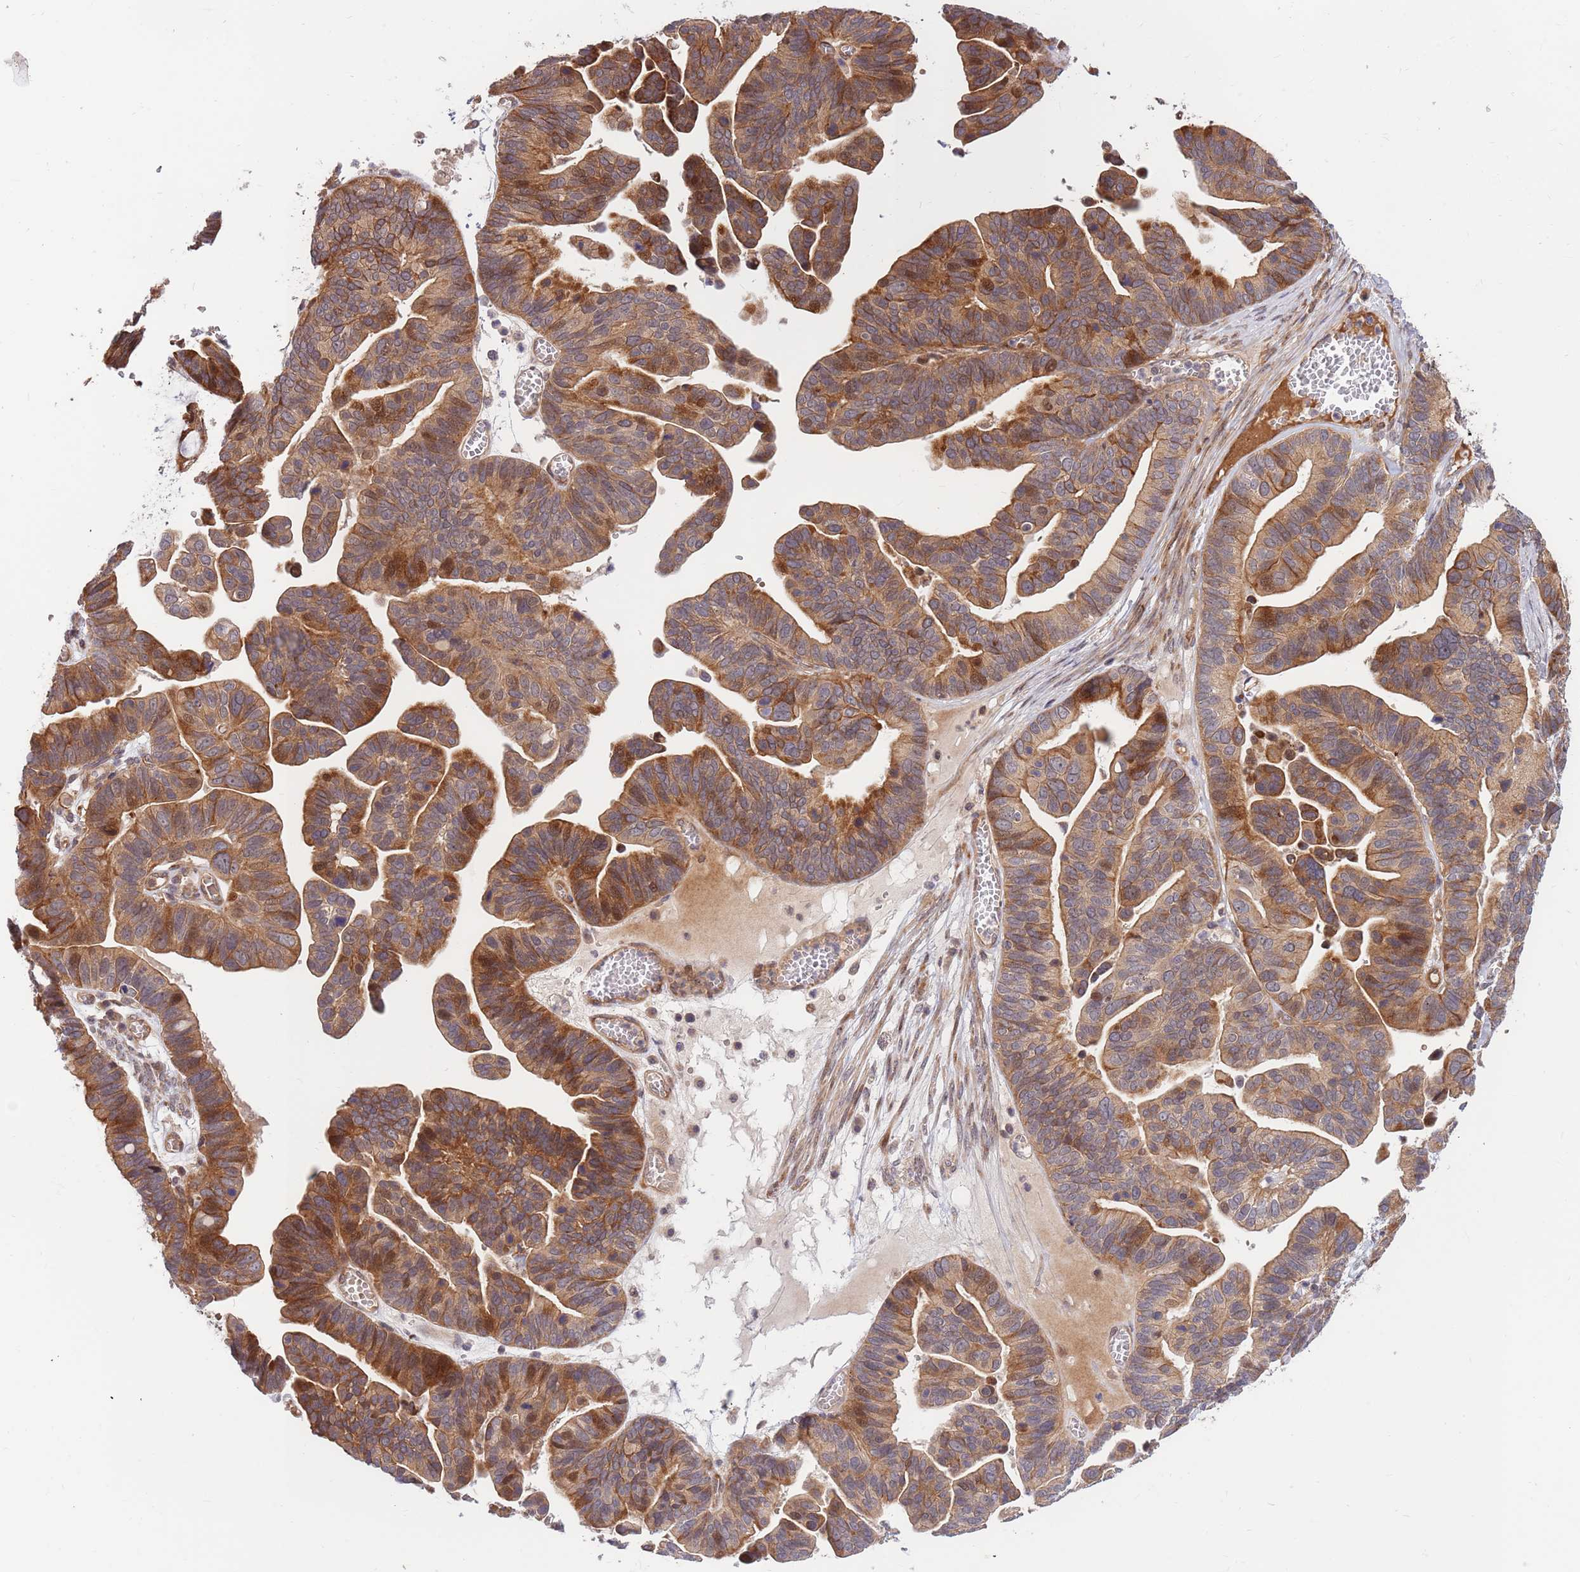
{"staining": {"intensity": "moderate", "quantity": ">75%", "location": "cytoplasmic/membranous"}, "tissue": "ovarian cancer", "cell_type": "Tumor cells", "image_type": "cancer", "snomed": [{"axis": "morphology", "description": "Cystadenocarcinoma, serous, NOS"}, {"axis": "topography", "description": "Ovary"}], "caption": "This is an image of IHC staining of ovarian serous cystadenocarcinoma, which shows moderate positivity in the cytoplasmic/membranous of tumor cells.", "gene": "HAUS3", "patient": {"sex": "female", "age": 56}}